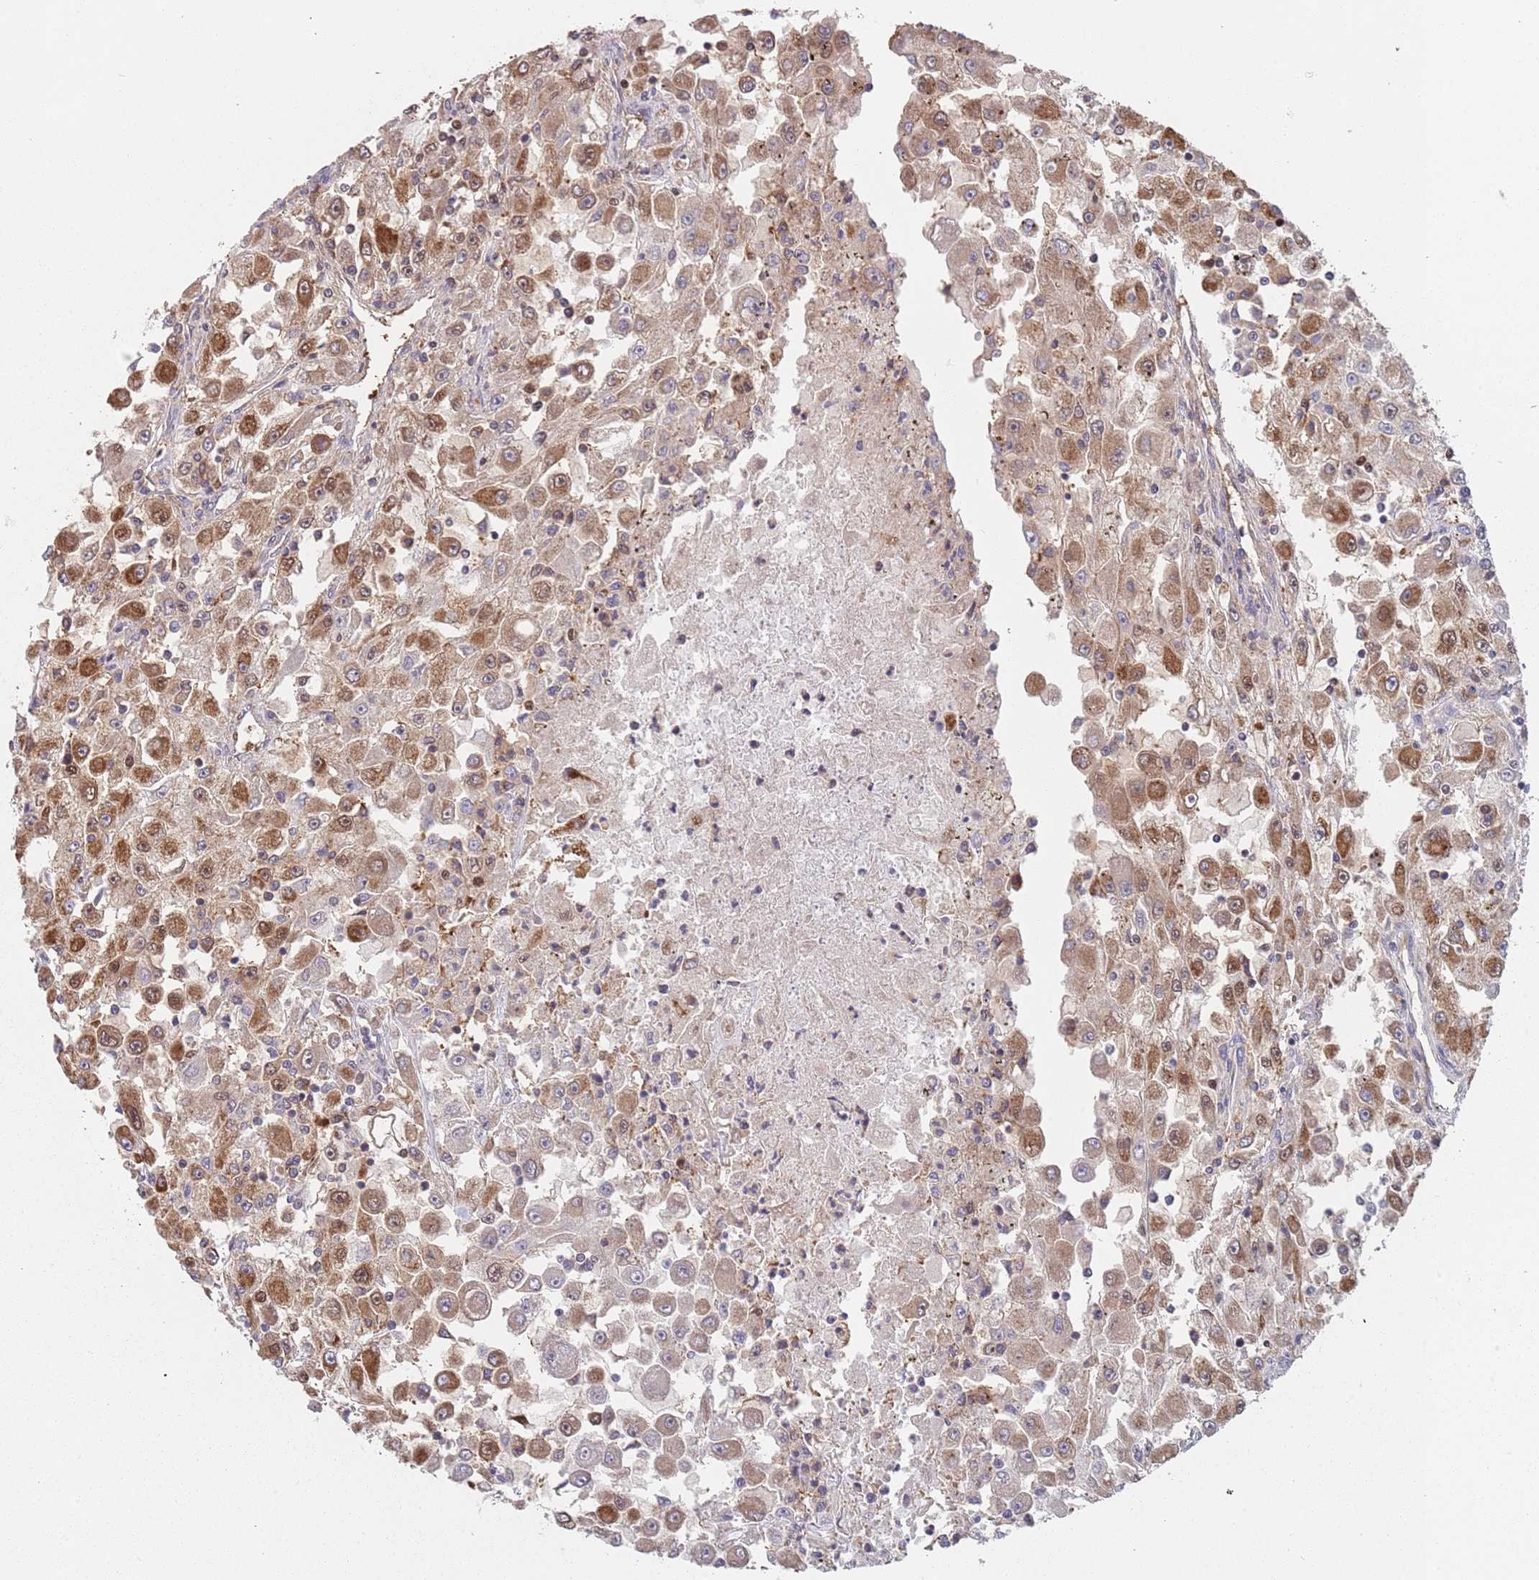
{"staining": {"intensity": "moderate", "quantity": ">75%", "location": "cytoplasmic/membranous,nuclear"}, "tissue": "renal cancer", "cell_type": "Tumor cells", "image_type": "cancer", "snomed": [{"axis": "morphology", "description": "Adenocarcinoma, NOS"}, {"axis": "topography", "description": "Kidney"}], "caption": "IHC of renal adenocarcinoma shows medium levels of moderate cytoplasmic/membranous and nuclear expression in approximately >75% of tumor cells. The staining was performed using DAB (3,3'-diaminobenzidine) to visualize the protein expression in brown, while the nuclei were stained in blue with hematoxylin (Magnification: 20x).", "gene": "GDI2", "patient": {"sex": "female", "age": 67}}